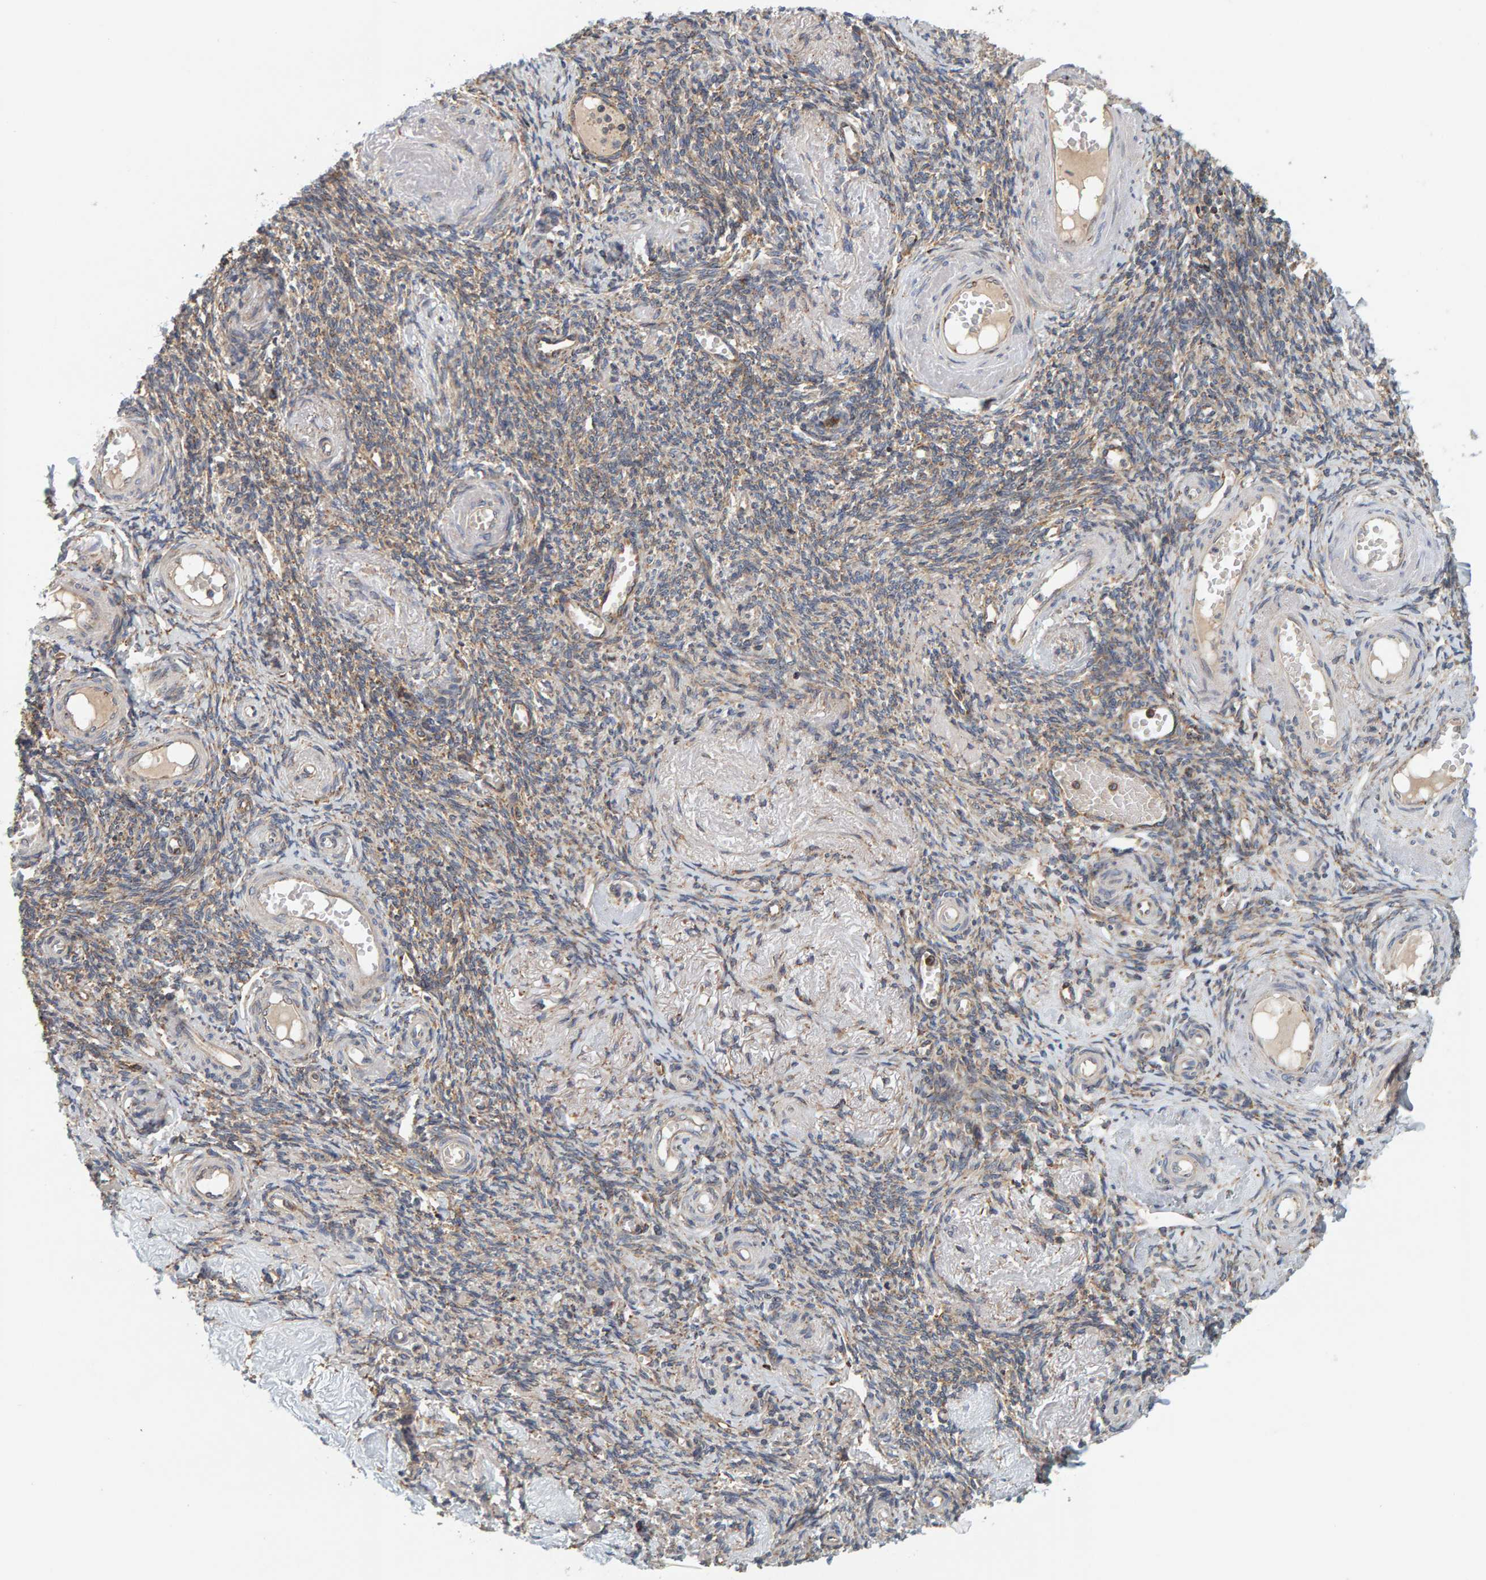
{"staining": {"intensity": "weak", "quantity": "25%-75%", "location": "cytoplasmic/membranous"}, "tissue": "adipose tissue", "cell_type": "Adipocytes", "image_type": "normal", "snomed": [{"axis": "morphology", "description": "Normal tissue, NOS"}, {"axis": "topography", "description": "Vascular tissue"}, {"axis": "topography", "description": "Fallopian tube"}, {"axis": "topography", "description": "Ovary"}], "caption": "Immunohistochemistry histopathology image of benign adipose tissue: adipose tissue stained using IHC demonstrates low levels of weak protein expression localized specifically in the cytoplasmic/membranous of adipocytes, appearing as a cytoplasmic/membranous brown color.", "gene": "BAIAP2", "patient": {"sex": "female", "age": 67}}